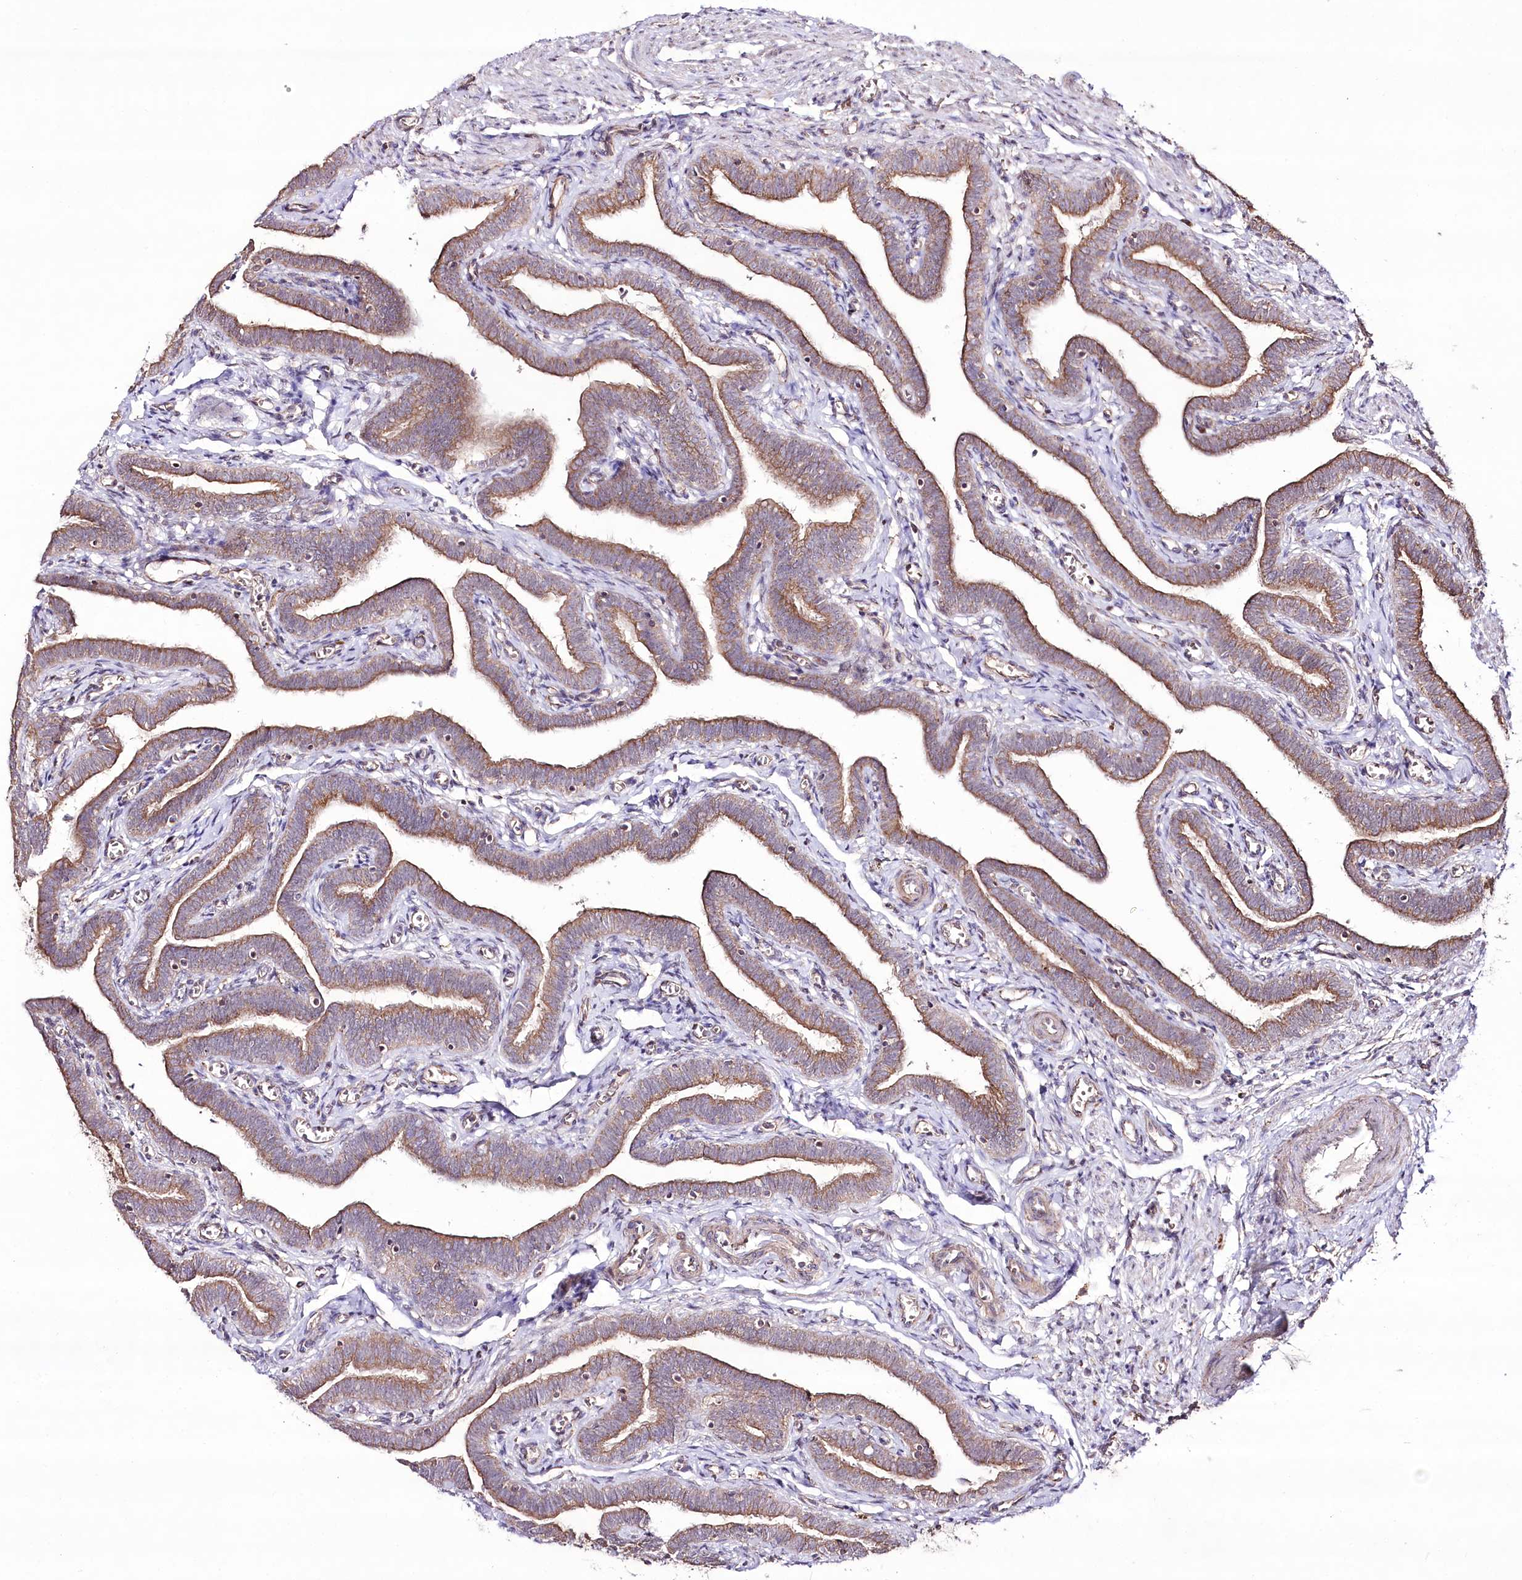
{"staining": {"intensity": "moderate", "quantity": ">75%", "location": "cytoplasmic/membranous"}, "tissue": "fallopian tube", "cell_type": "Glandular cells", "image_type": "normal", "snomed": [{"axis": "morphology", "description": "Normal tissue, NOS"}, {"axis": "topography", "description": "Fallopian tube"}], "caption": "This is a micrograph of immunohistochemistry staining of unremarkable fallopian tube, which shows moderate expression in the cytoplasmic/membranous of glandular cells.", "gene": "REXO2", "patient": {"sex": "female", "age": 36}}